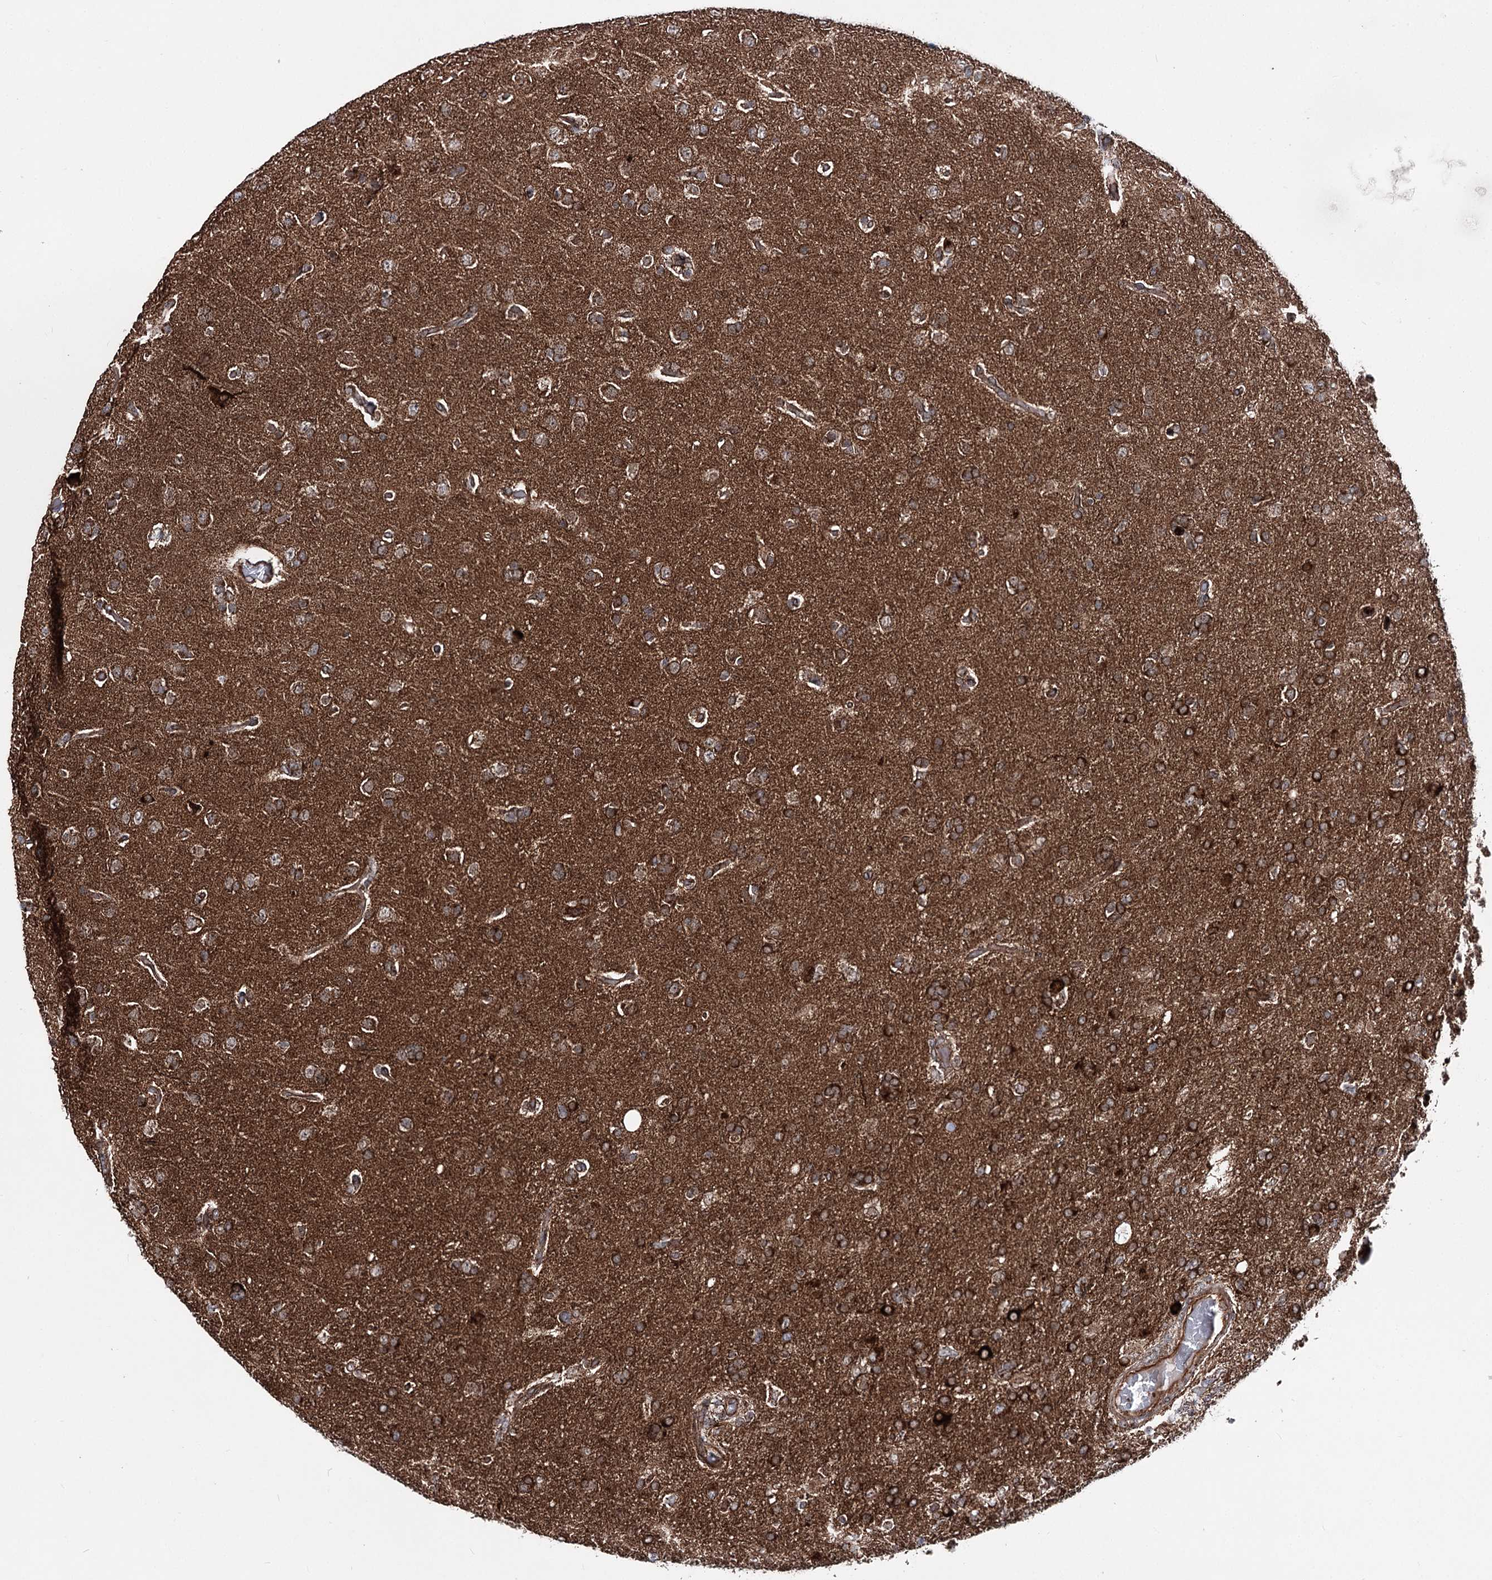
{"staining": {"intensity": "strong", "quantity": "25%-75%", "location": "cytoplasmic/membranous"}, "tissue": "glioma", "cell_type": "Tumor cells", "image_type": "cancer", "snomed": [{"axis": "morphology", "description": "Glioma, malignant, High grade"}, {"axis": "topography", "description": "Brain"}], "caption": "Brown immunohistochemical staining in malignant high-grade glioma displays strong cytoplasmic/membranous positivity in about 25%-75% of tumor cells.", "gene": "FGFR1OP2", "patient": {"sex": "male", "age": 61}}